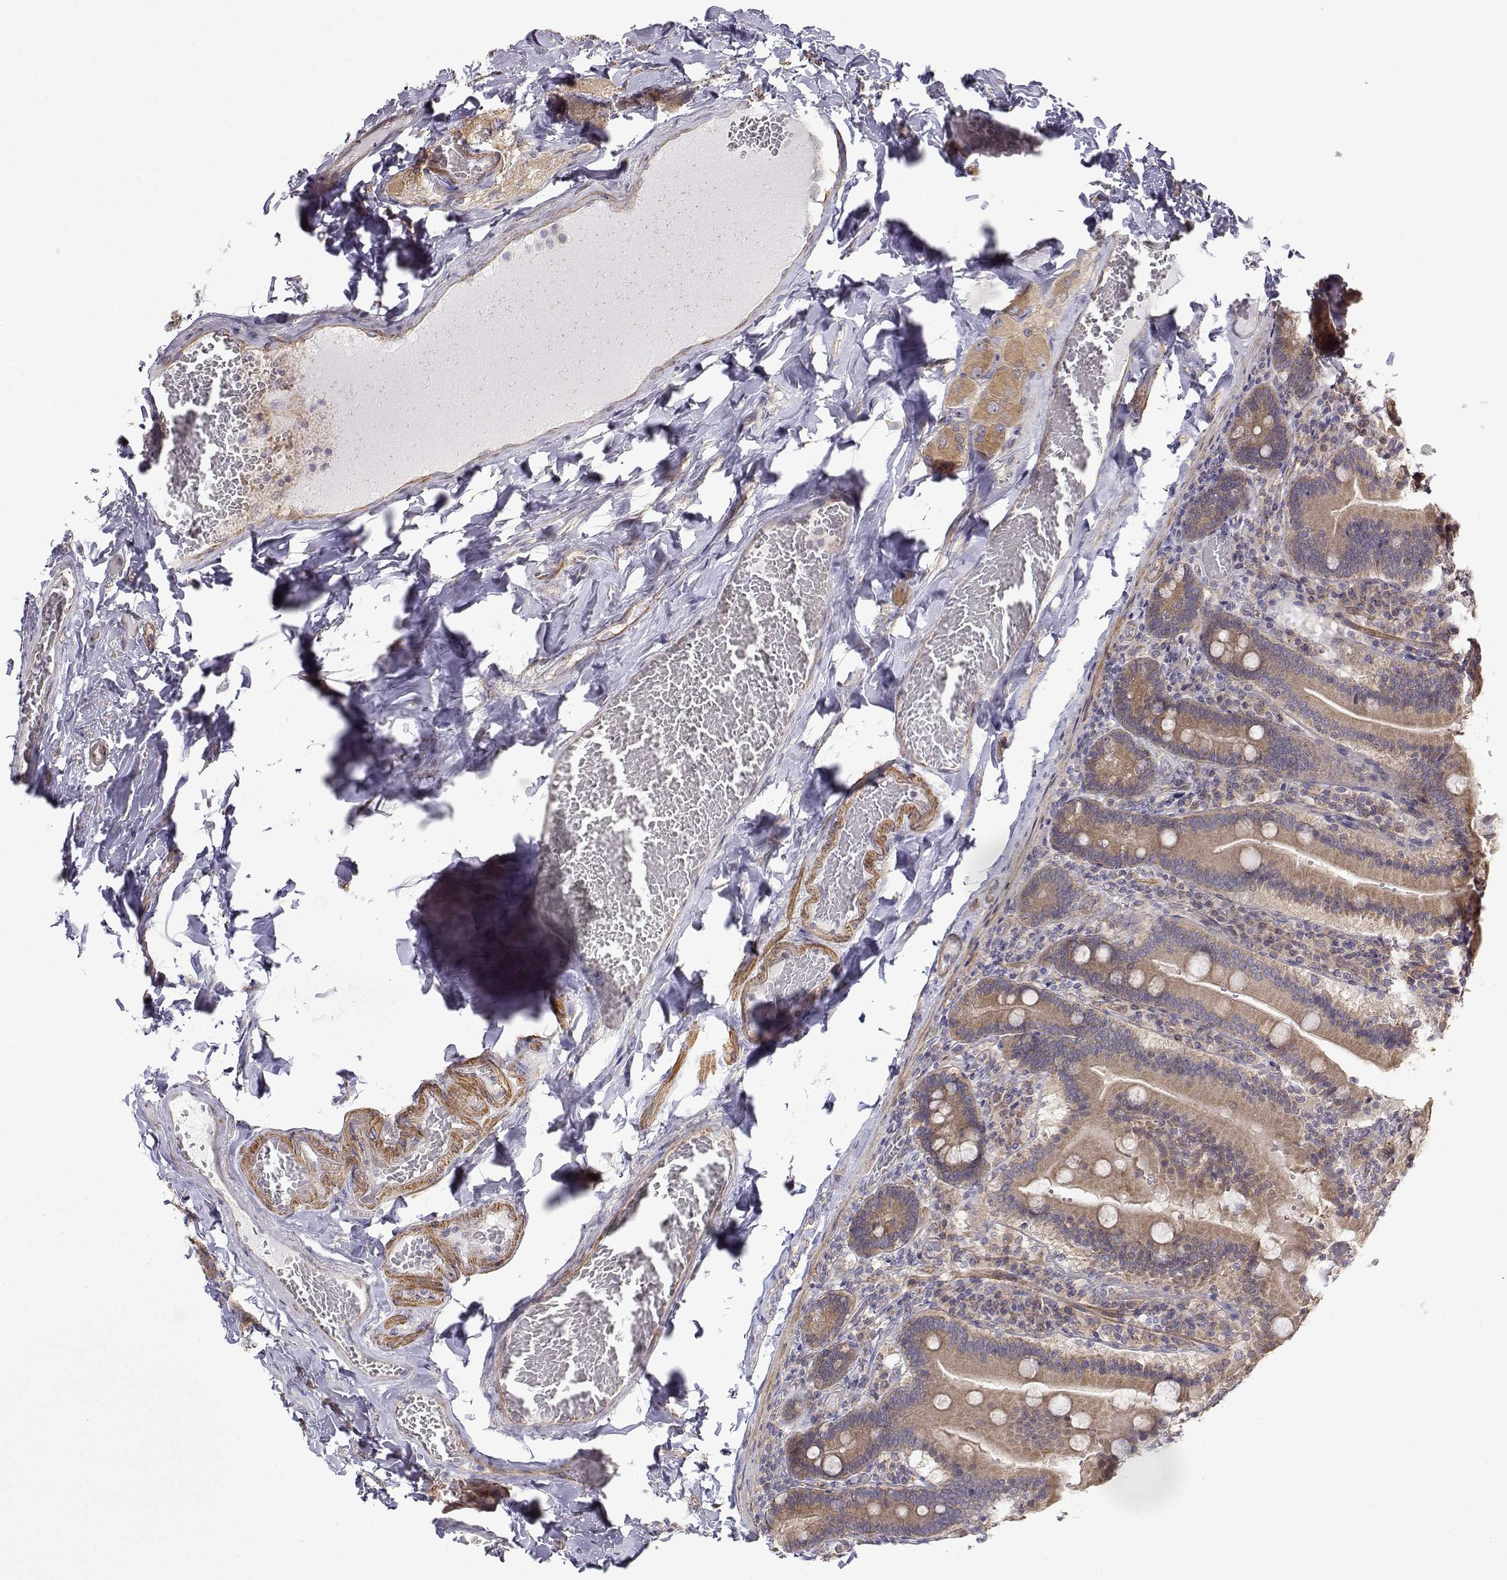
{"staining": {"intensity": "moderate", "quantity": ">75%", "location": "cytoplasmic/membranous"}, "tissue": "duodenum", "cell_type": "Glandular cells", "image_type": "normal", "snomed": [{"axis": "morphology", "description": "Normal tissue, NOS"}, {"axis": "topography", "description": "Duodenum"}], "caption": "A high-resolution histopathology image shows immunohistochemistry (IHC) staining of unremarkable duodenum, which demonstrates moderate cytoplasmic/membranous positivity in about >75% of glandular cells.", "gene": "PAIP1", "patient": {"sex": "female", "age": 62}}